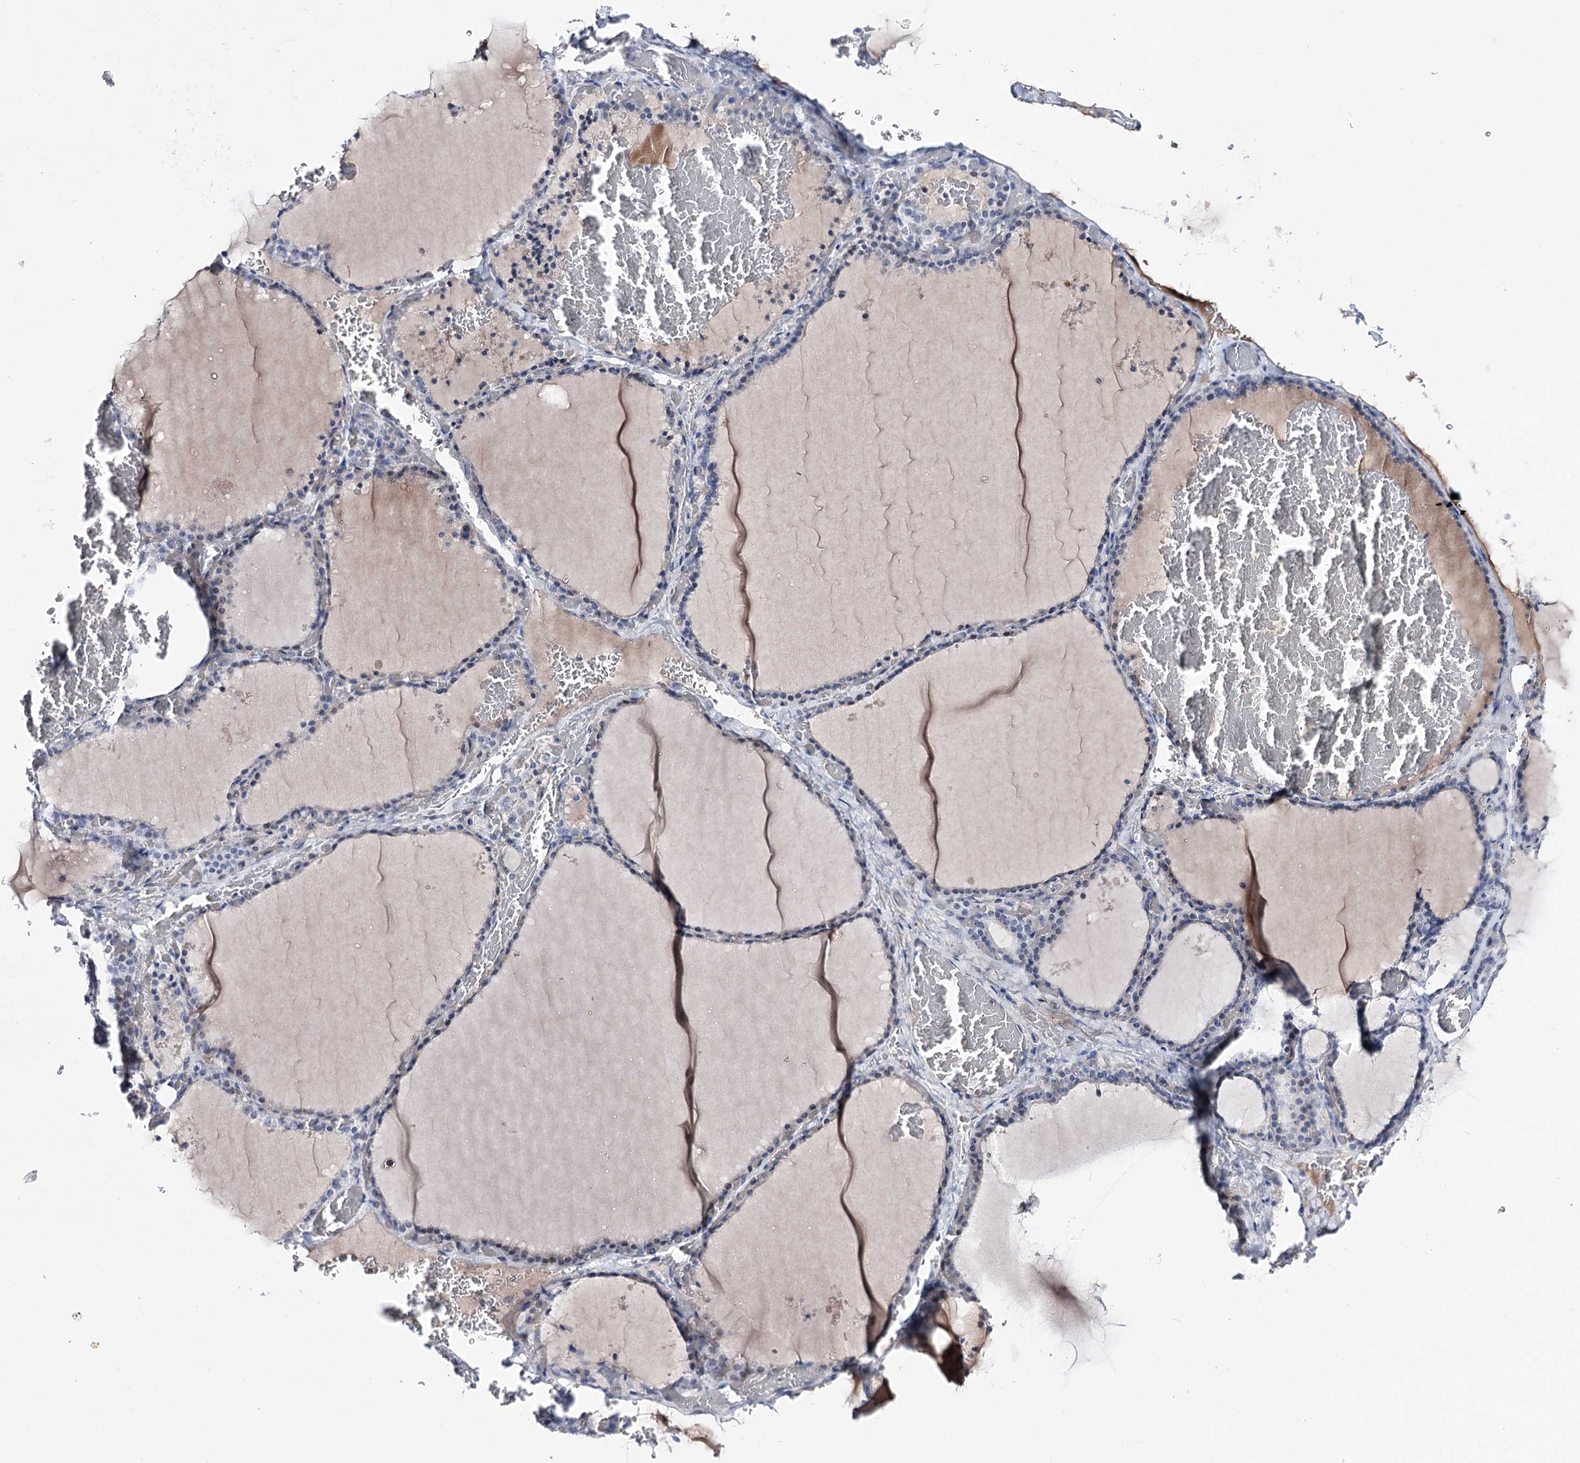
{"staining": {"intensity": "negative", "quantity": "none", "location": "none"}, "tissue": "thyroid gland", "cell_type": "Glandular cells", "image_type": "normal", "snomed": [{"axis": "morphology", "description": "Normal tissue, NOS"}, {"axis": "topography", "description": "Thyroid gland"}], "caption": "This is an immunohistochemistry micrograph of unremarkable thyroid gland. There is no staining in glandular cells.", "gene": "PCGF5", "patient": {"sex": "female", "age": 39}}